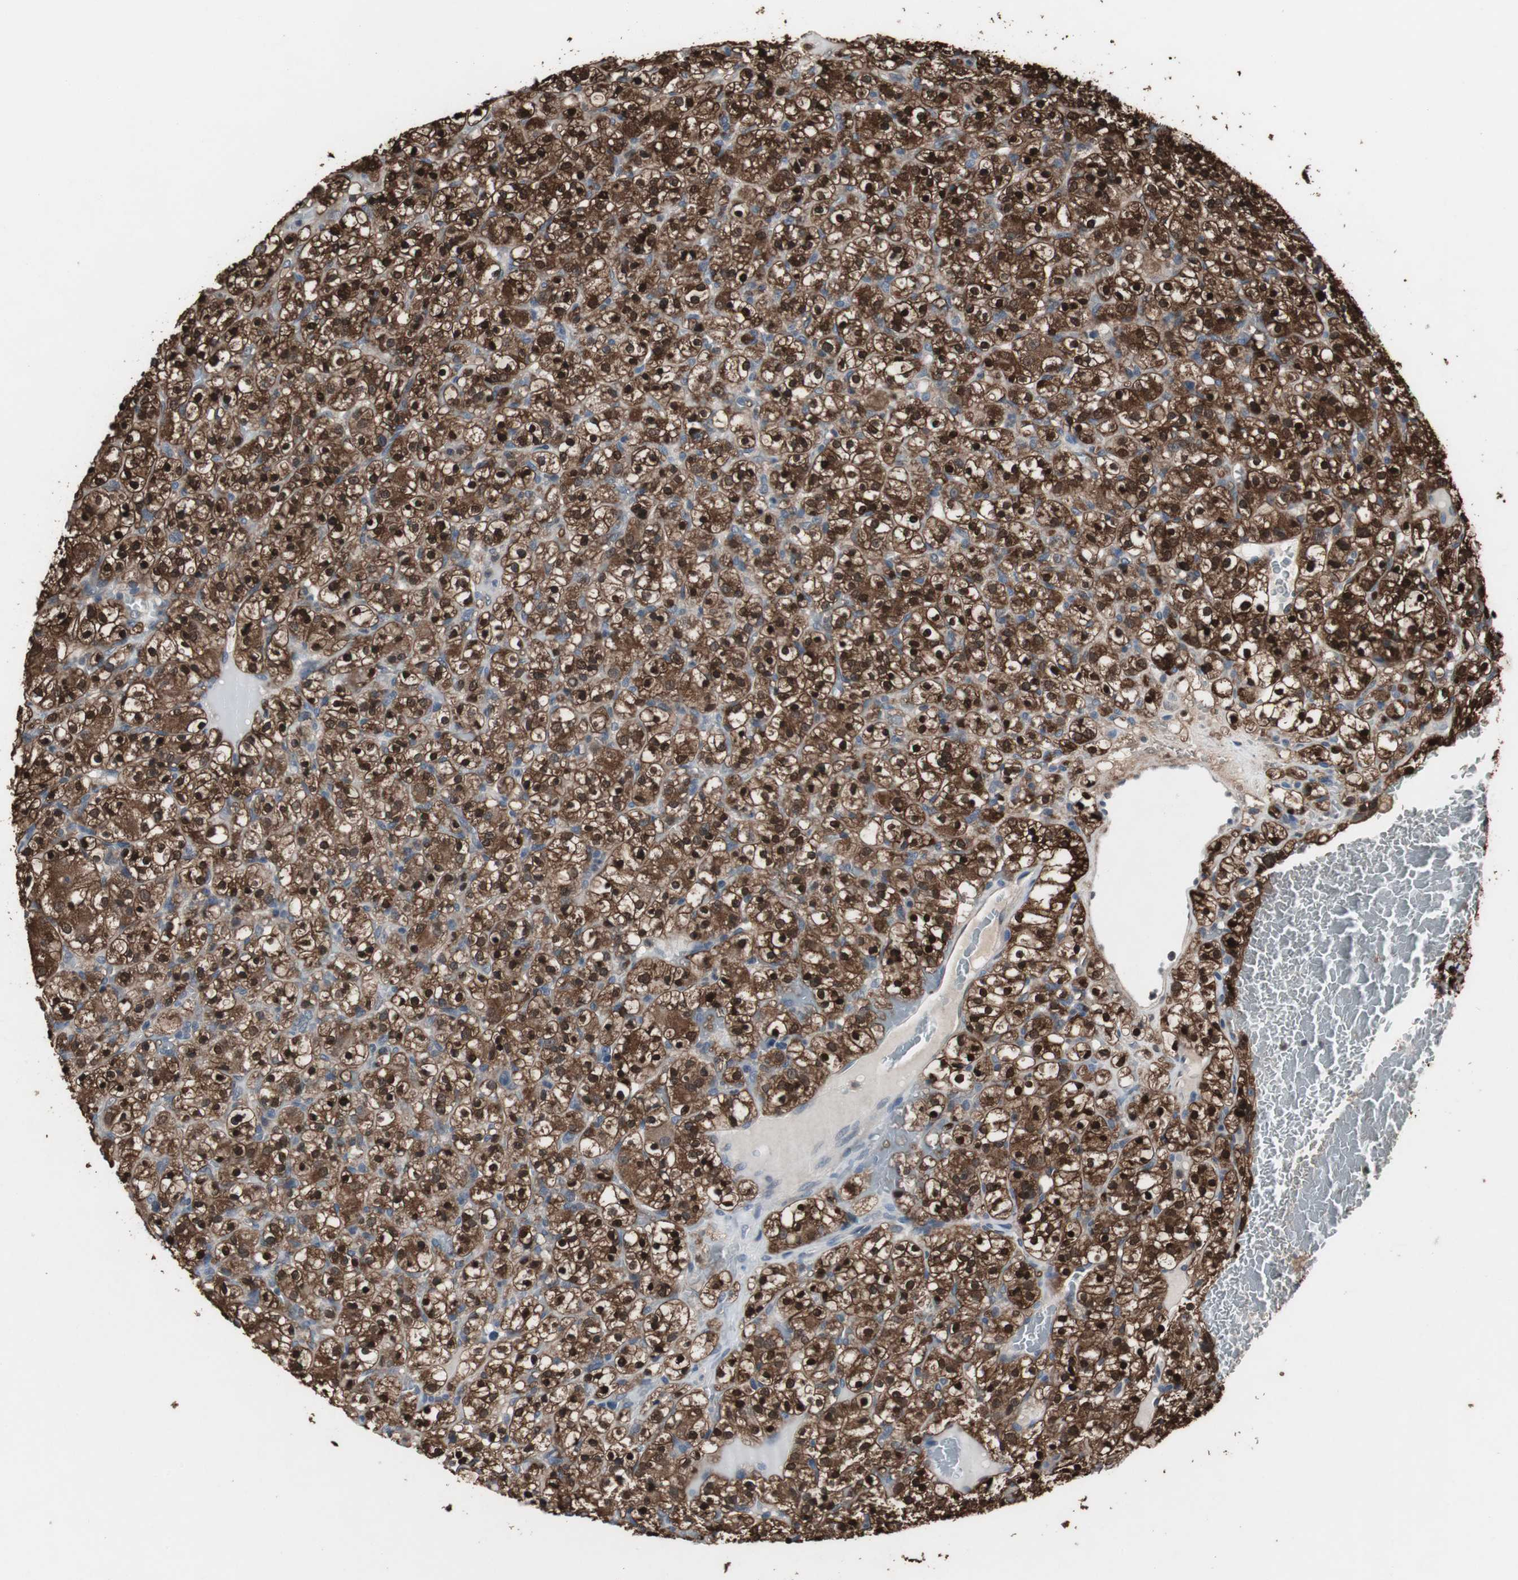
{"staining": {"intensity": "strong", "quantity": ">75%", "location": "cytoplasmic/membranous,nuclear"}, "tissue": "renal cancer", "cell_type": "Tumor cells", "image_type": "cancer", "snomed": [{"axis": "morphology", "description": "Normal tissue, NOS"}, {"axis": "morphology", "description": "Adenocarcinoma, NOS"}, {"axis": "topography", "description": "Kidney"}], "caption": "Approximately >75% of tumor cells in adenocarcinoma (renal) display strong cytoplasmic/membranous and nuclear protein expression as visualized by brown immunohistochemical staining.", "gene": "ZSCAN22", "patient": {"sex": "female", "age": 72}}